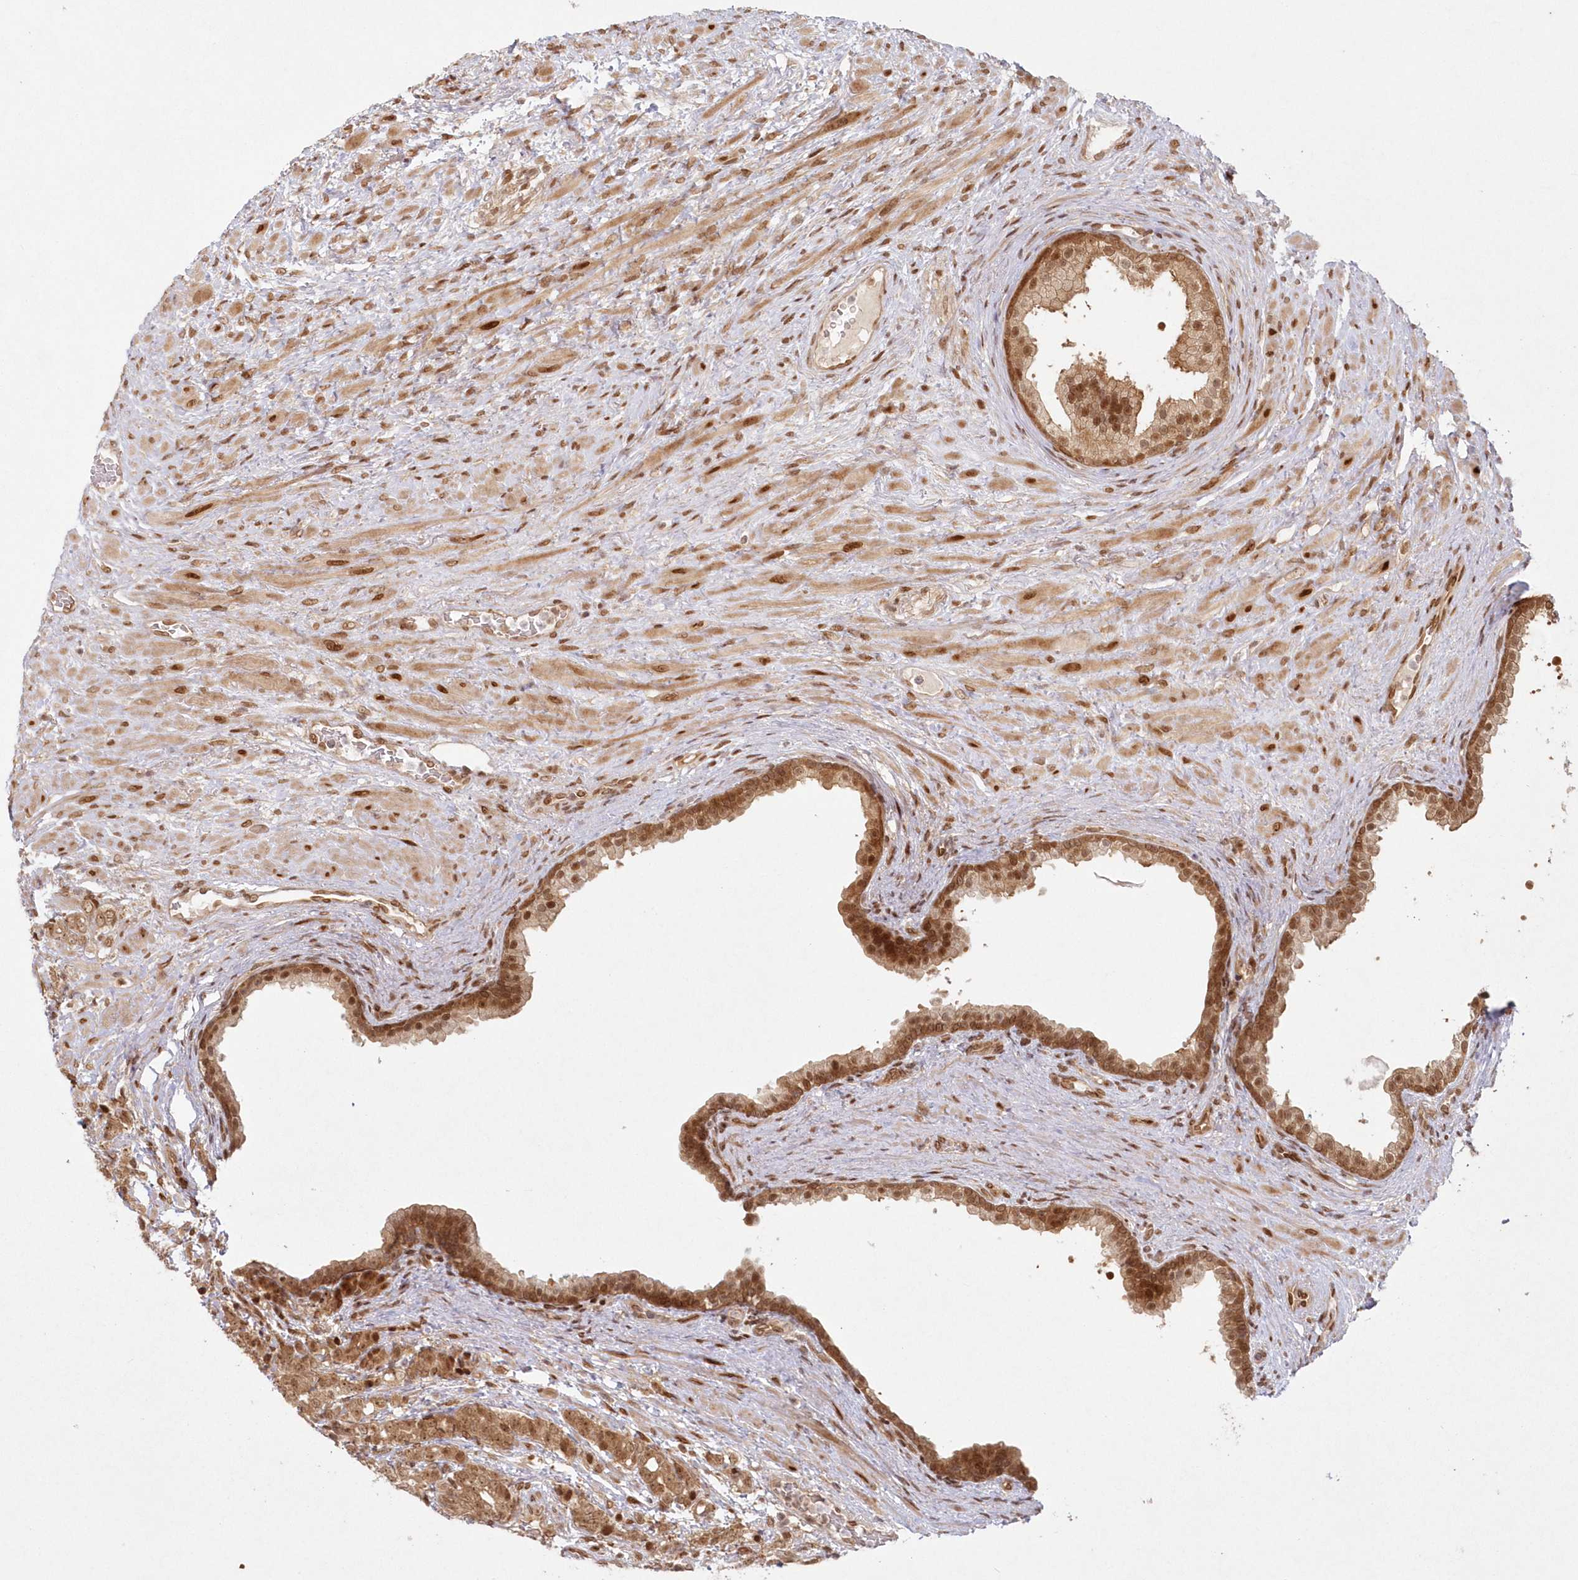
{"staining": {"intensity": "moderate", "quantity": ">75%", "location": "cytoplasmic/membranous,nuclear"}, "tissue": "prostate cancer", "cell_type": "Tumor cells", "image_type": "cancer", "snomed": [{"axis": "morphology", "description": "Adenocarcinoma, High grade"}, {"axis": "topography", "description": "Prostate"}], "caption": "Prostate adenocarcinoma (high-grade) stained with a brown dye demonstrates moderate cytoplasmic/membranous and nuclear positive expression in about >75% of tumor cells.", "gene": "TOGARAM2", "patient": {"sex": "male", "age": 57}}